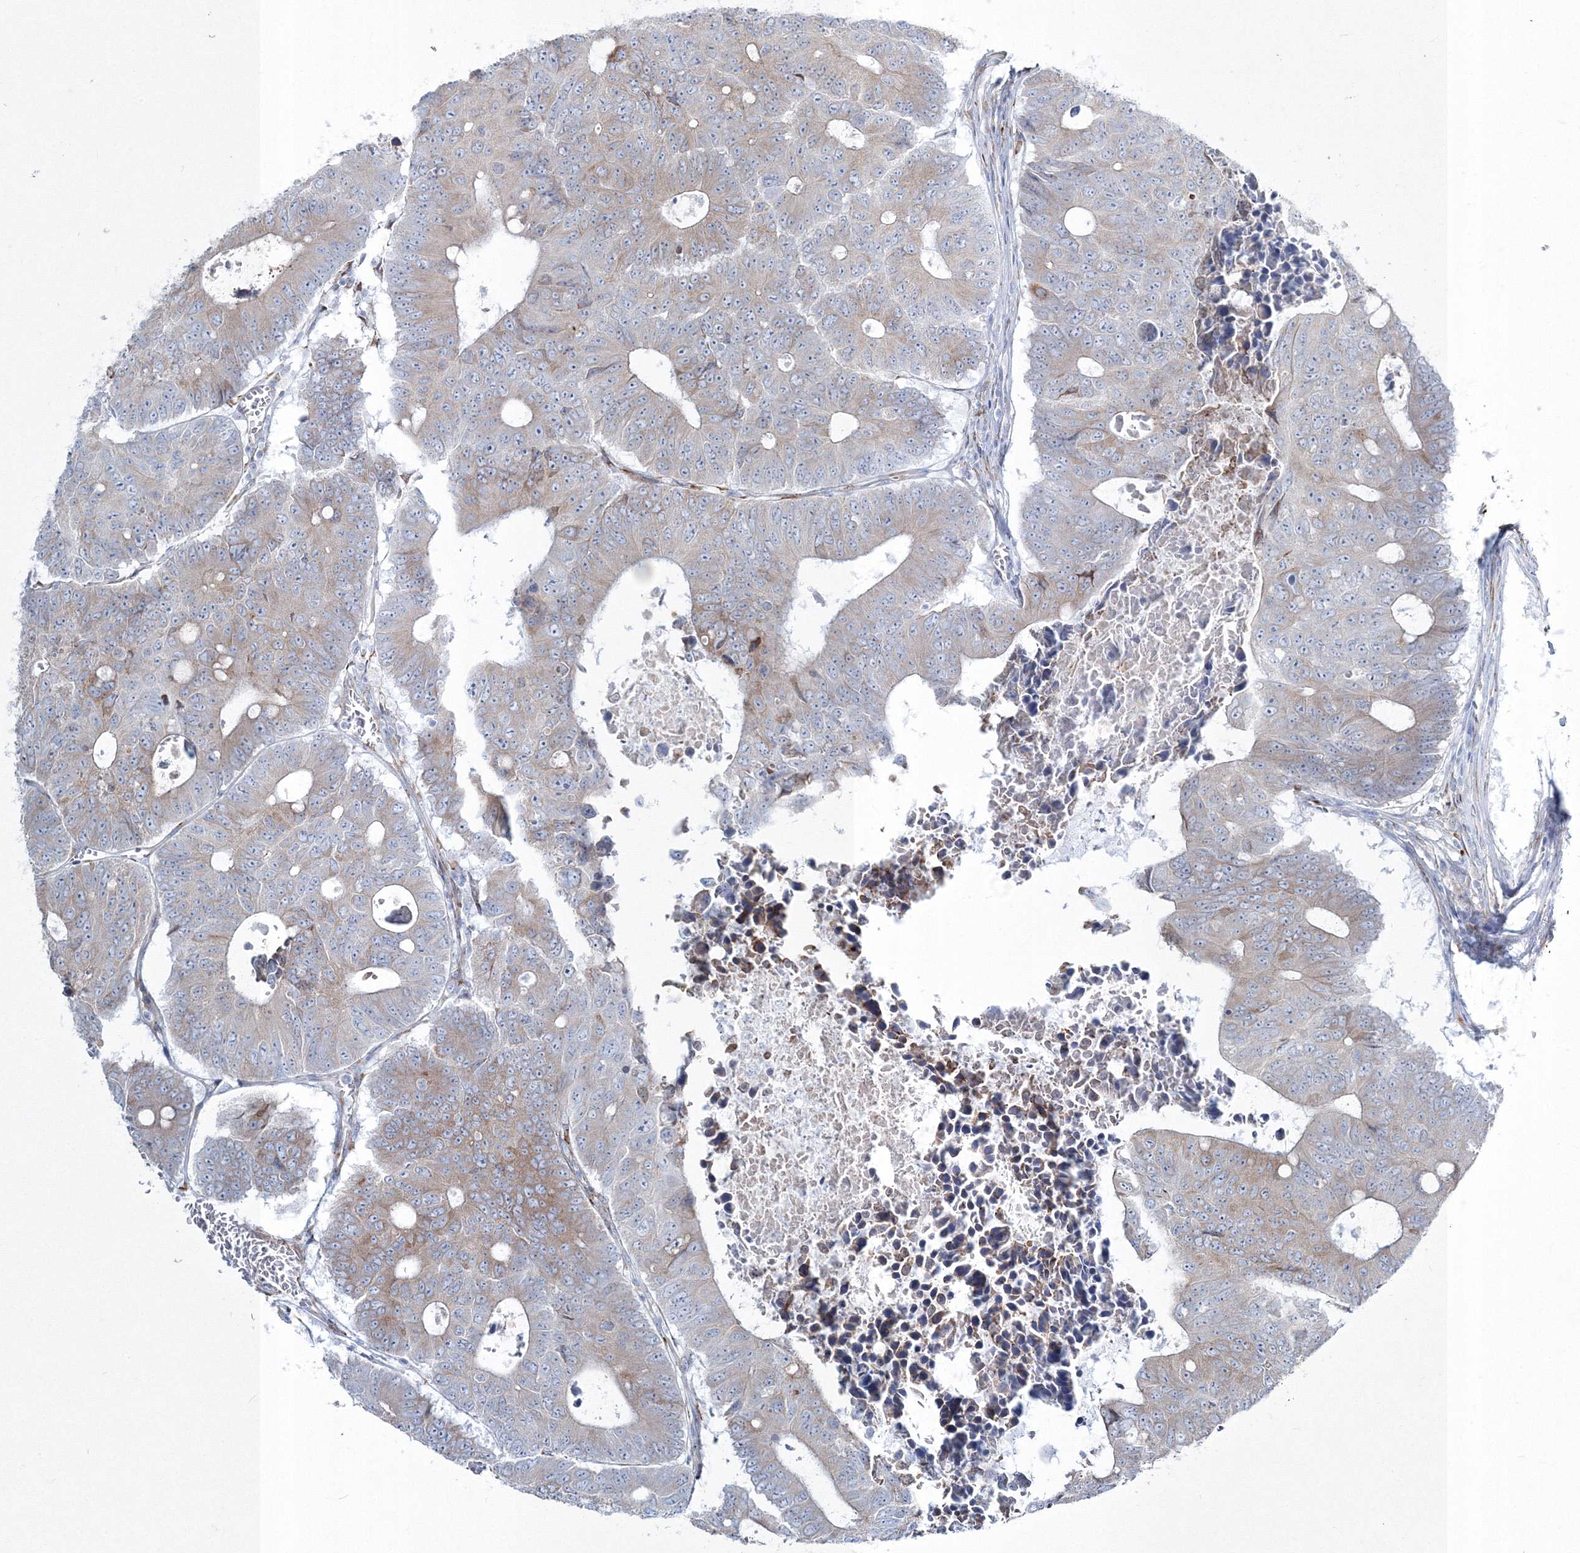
{"staining": {"intensity": "moderate", "quantity": "<25%", "location": "cytoplasmic/membranous"}, "tissue": "colorectal cancer", "cell_type": "Tumor cells", "image_type": "cancer", "snomed": [{"axis": "morphology", "description": "Adenocarcinoma, NOS"}, {"axis": "topography", "description": "Colon"}], "caption": "A micrograph of colorectal adenocarcinoma stained for a protein displays moderate cytoplasmic/membranous brown staining in tumor cells. The staining was performed using DAB (3,3'-diaminobenzidine), with brown indicating positive protein expression. Nuclei are stained blue with hematoxylin.", "gene": "RCN1", "patient": {"sex": "male", "age": 87}}